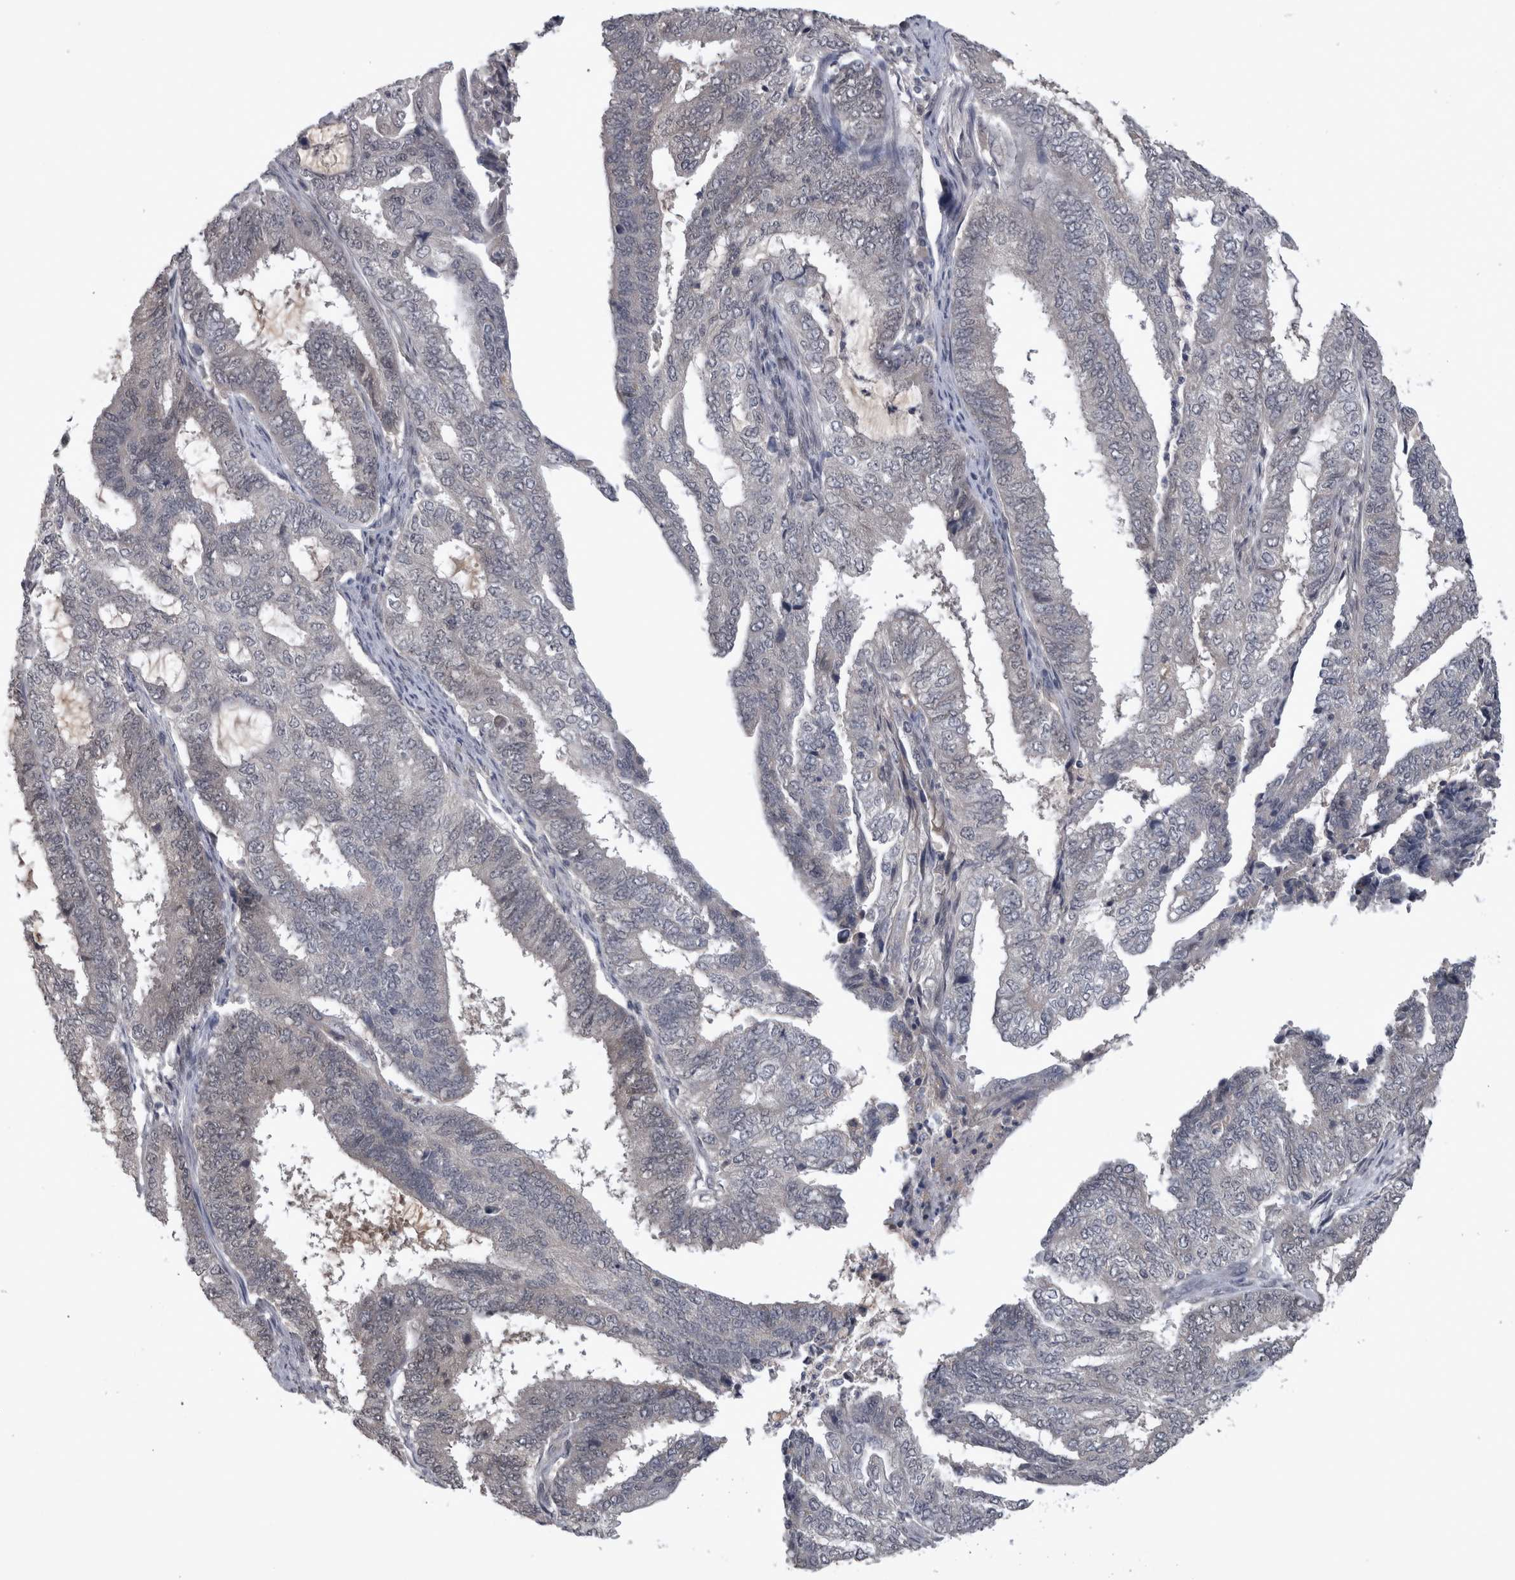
{"staining": {"intensity": "negative", "quantity": "none", "location": "none"}, "tissue": "endometrial cancer", "cell_type": "Tumor cells", "image_type": "cancer", "snomed": [{"axis": "morphology", "description": "Adenocarcinoma, NOS"}, {"axis": "topography", "description": "Endometrium"}], "caption": "There is no significant staining in tumor cells of endometrial adenocarcinoma.", "gene": "ZNF114", "patient": {"sex": "female", "age": 51}}